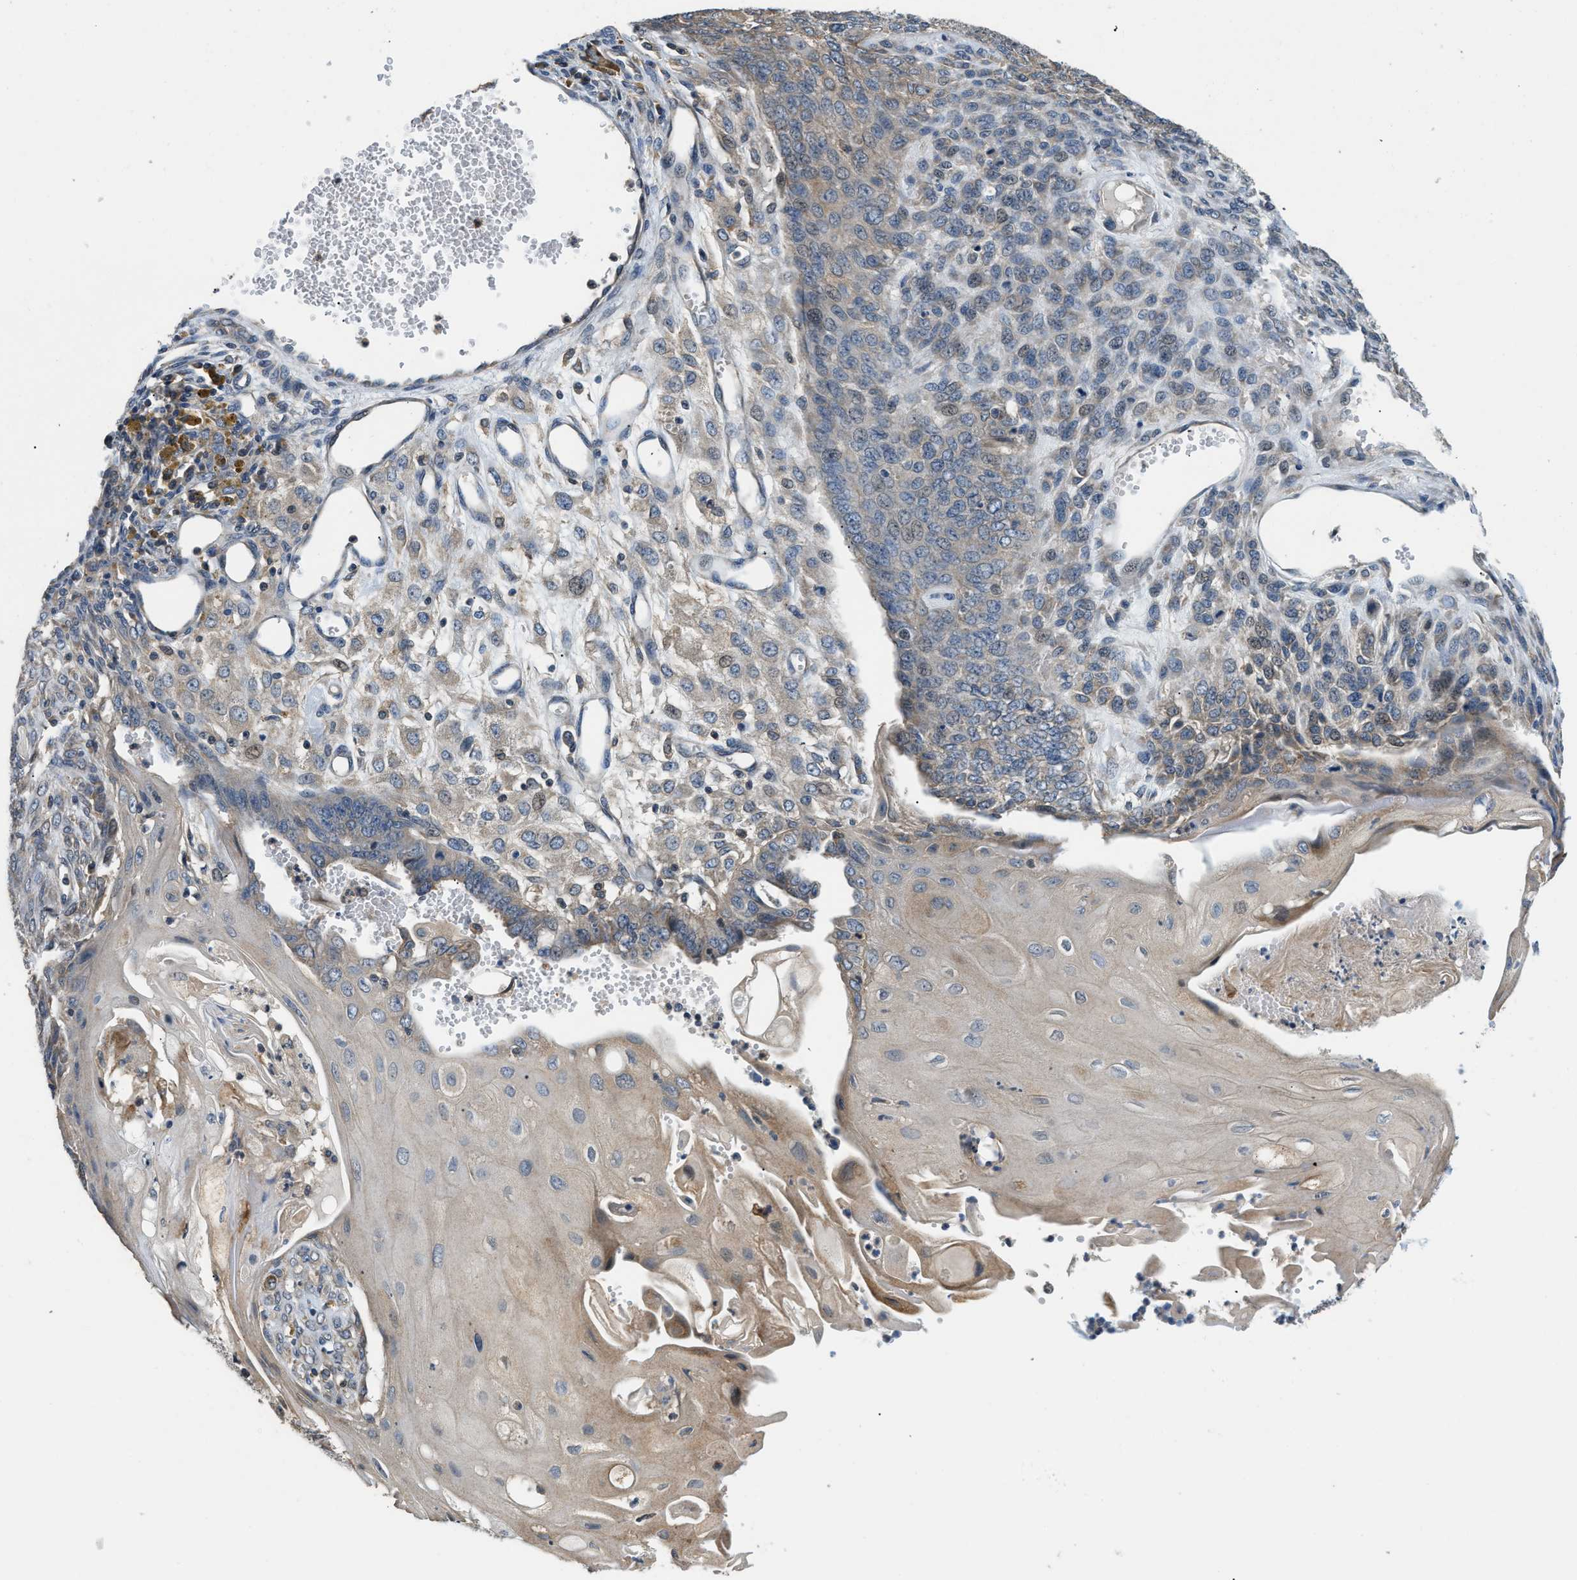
{"staining": {"intensity": "weak", "quantity": "25%-75%", "location": "cytoplasmic/membranous,nuclear"}, "tissue": "endometrial cancer", "cell_type": "Tumor cells", "image_type": "cancer", "snomed": [{"axis": "morphology", "description": "Adenocarcinoma, NOS"}, {"axis": "topography", "description": "Endometrium"}], "caption": "The histopathology image reveals staining of endometrial cancer, revealing weak cytoplasmic/membranous and nuclear protein staining (brown color) within tumor cells.", "gene": "SSH2", "patient": {"sex": "female", "age": 32}}